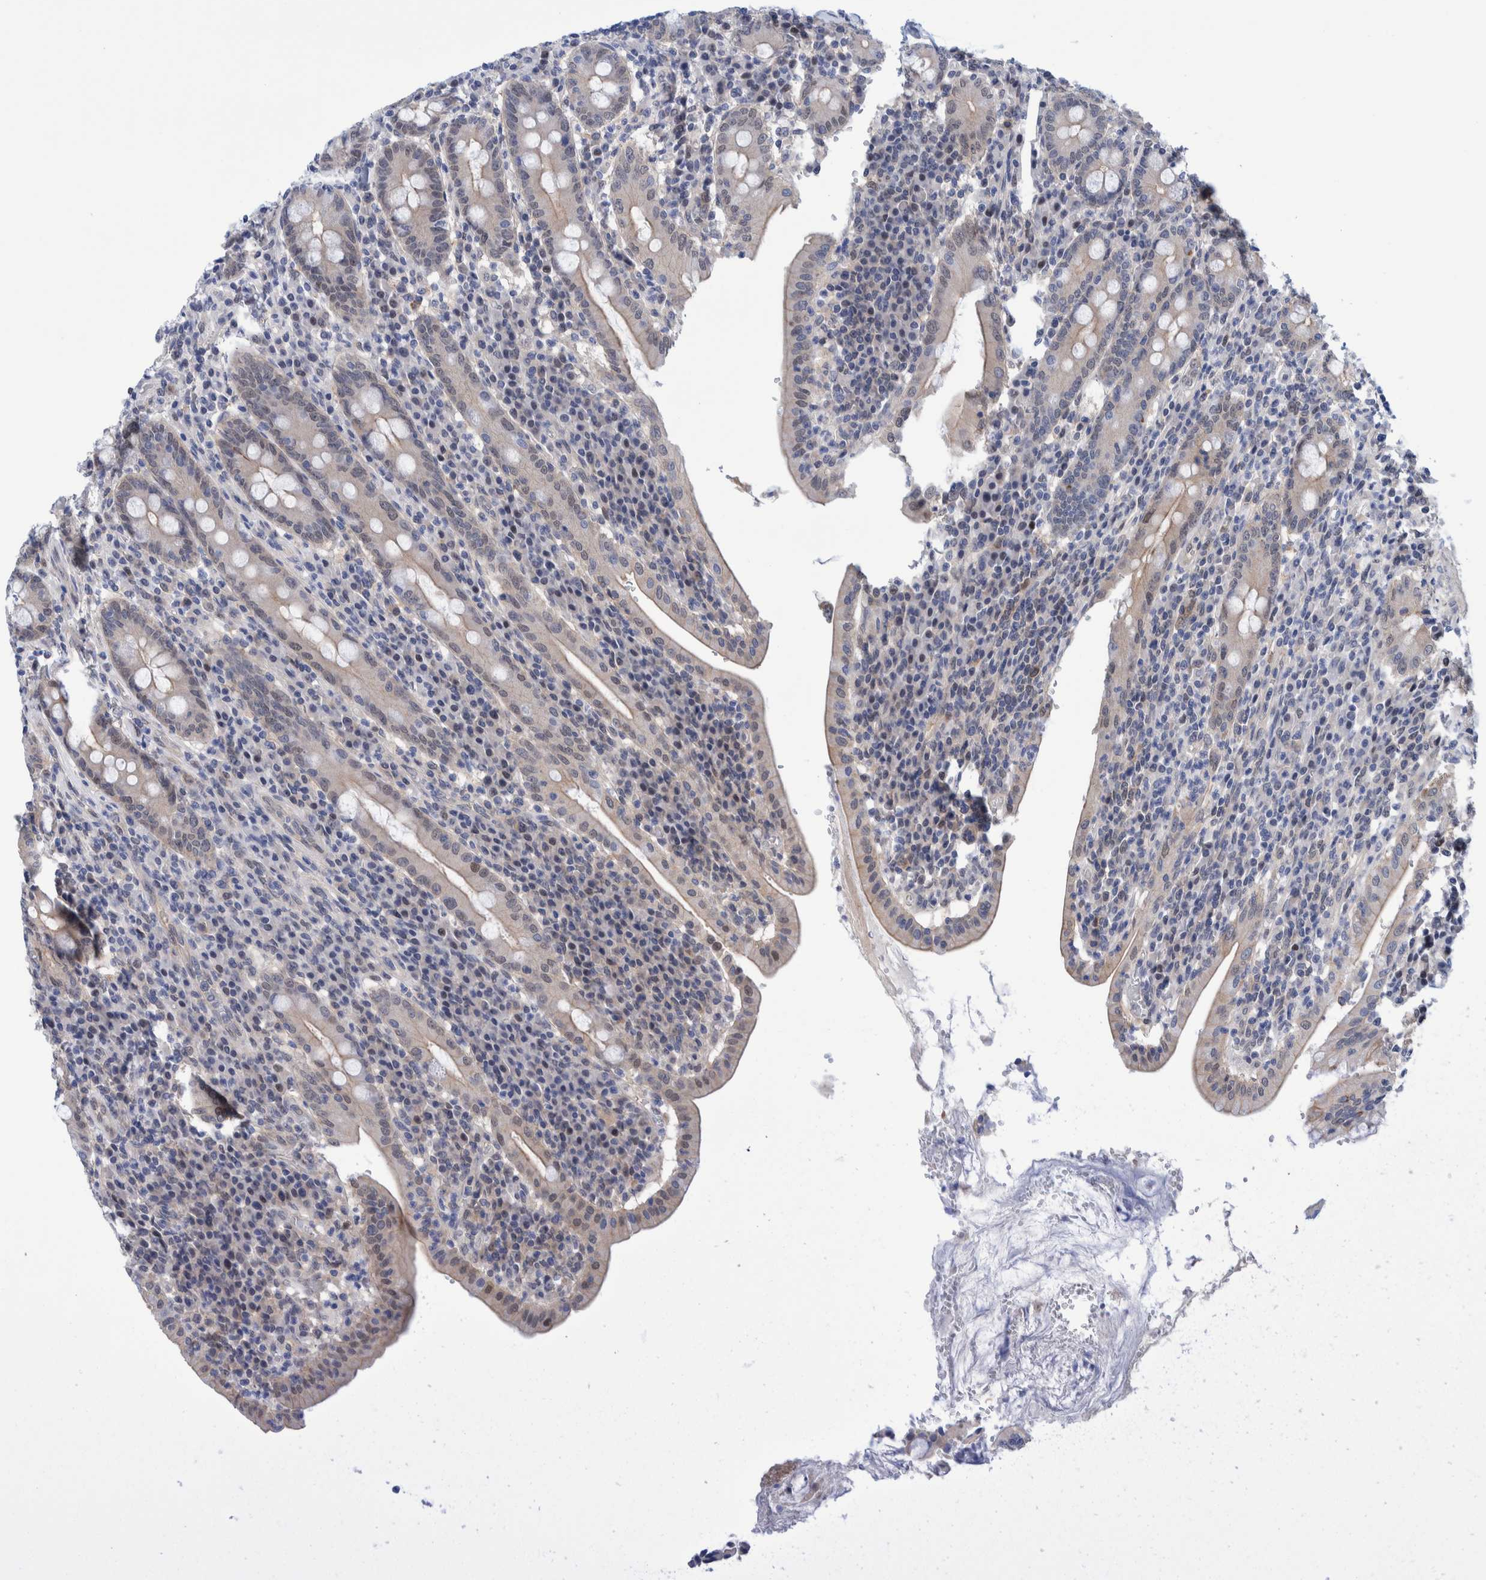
{"staining": {"intensity": "weak", "quantity": "25%-75%", "location": "cytoplasmic/membranous,nuclear"}, "tissue": "duodenum", "cell_type": "Glandular cells", "image_type": "normal", "snomed": [{"axis": "morphology", "description": "Normal tissue, NOS"}, {"axis": "morphology", "description": "Adenocarcinoma, NOS"}, {"axis": "topography", "description": "Pancreas"}, {"axis": "topography", "description": "Duodenum"}], "caption": "Human duodenum stained with a brown dye displays weak cytoplasmic/membranous,nuclear positive expression in approximately 25%-75% of glandular cells.", "gene": "PFAS", "patient": {"sex": "male", "age": 50}}